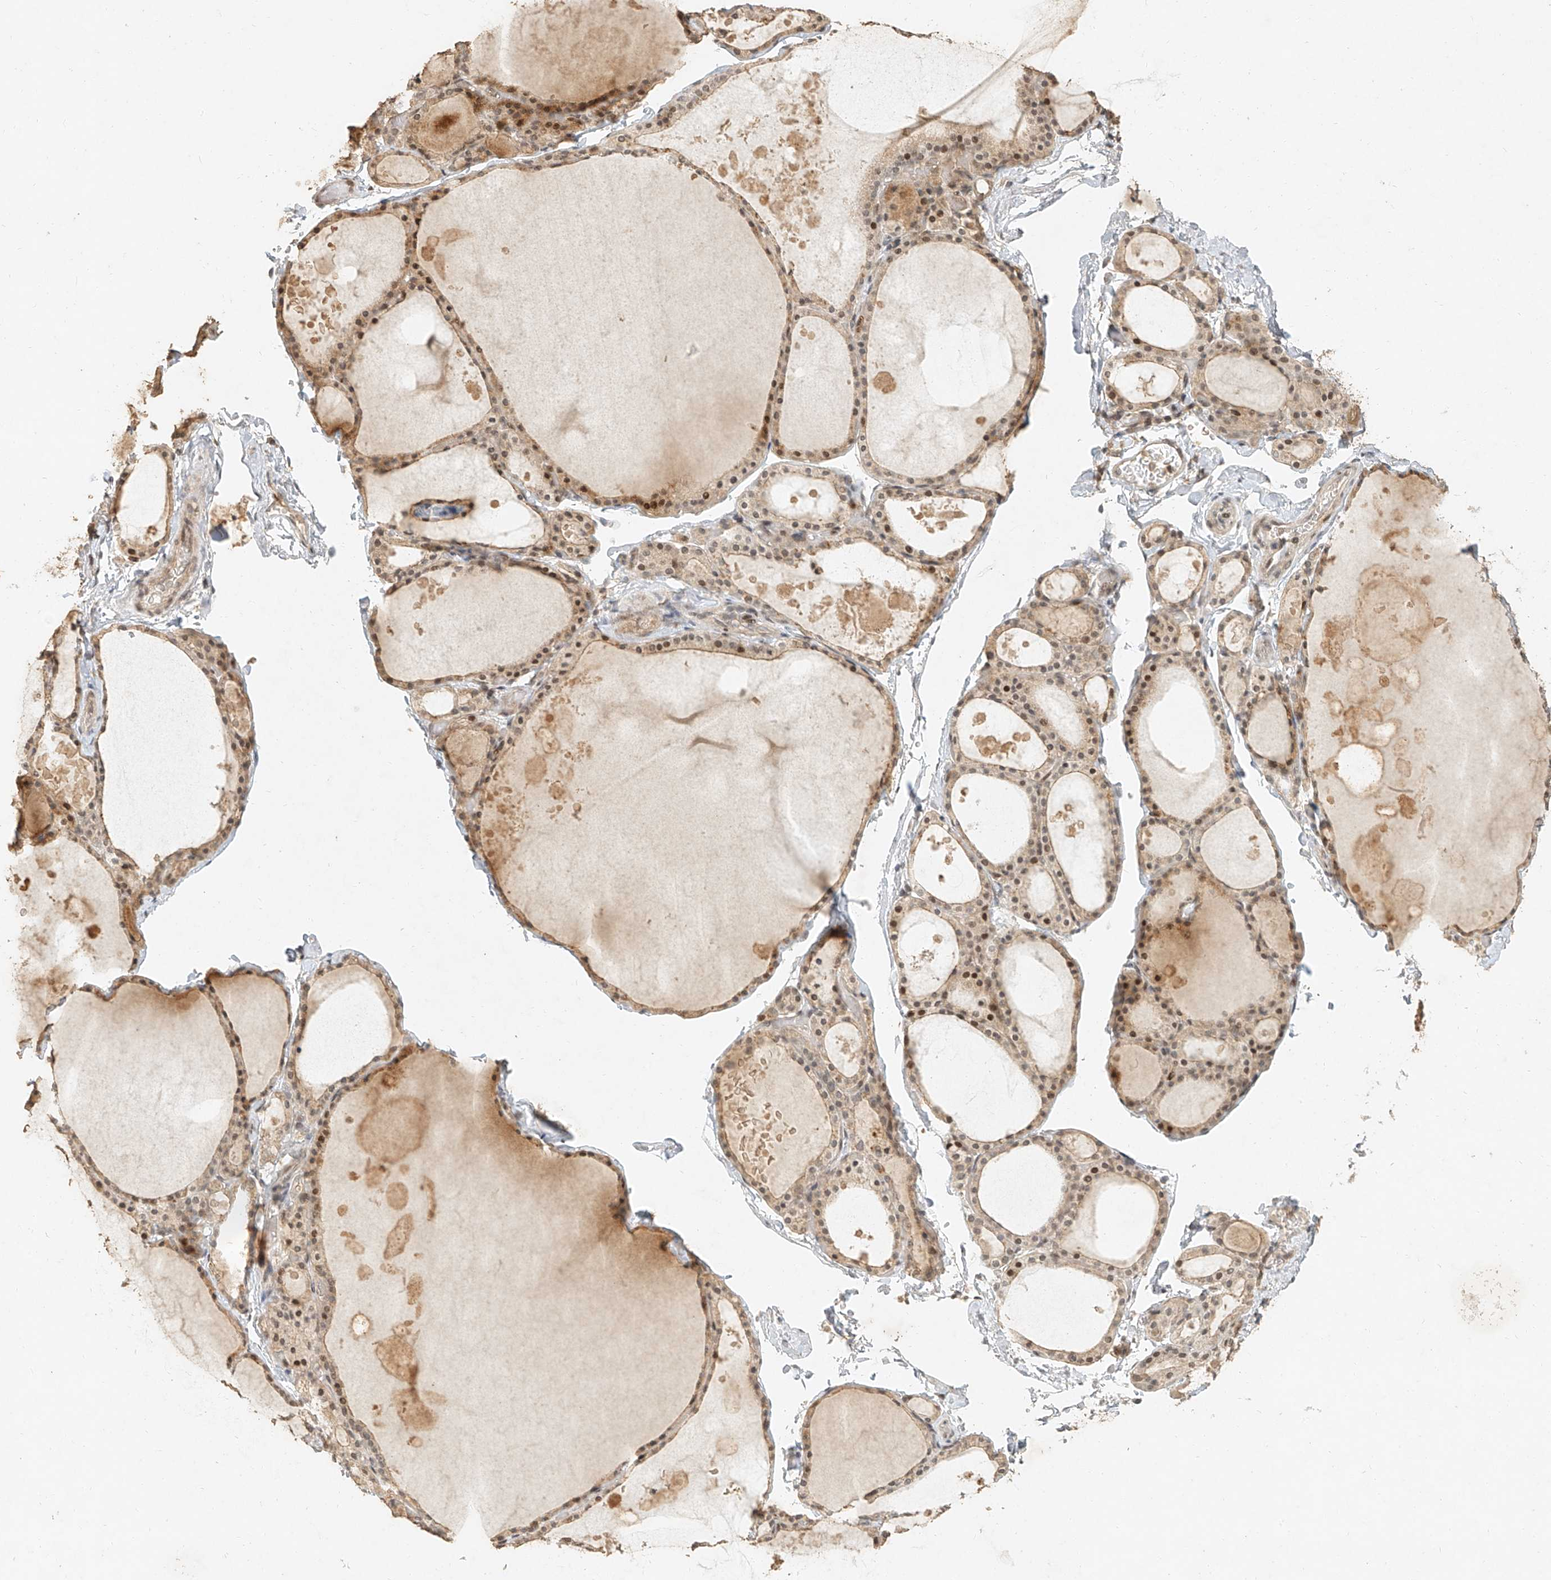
{"staining": {"intensity": "moderate", "quantity": ">75%", "location": "cytoplasmic/membranous,nuclear"}, "tissue": "thyroid gland", "cell_type": "Glandular cells", "image_type": "normal", "snomed": [{"axis": "morphology", "description": "Normal tissue, NOS"}, {"axis": "topography", "description": "Thyroid gland"}], "caption": "Human thyroid gland stained with a brown dye reveals moderate cytoplasmic/membranous,nuclear positive expression in approximately >75% of glandular cells.", "gene": "CXorf58", "patient": {"sex": "male", "age": 56}}